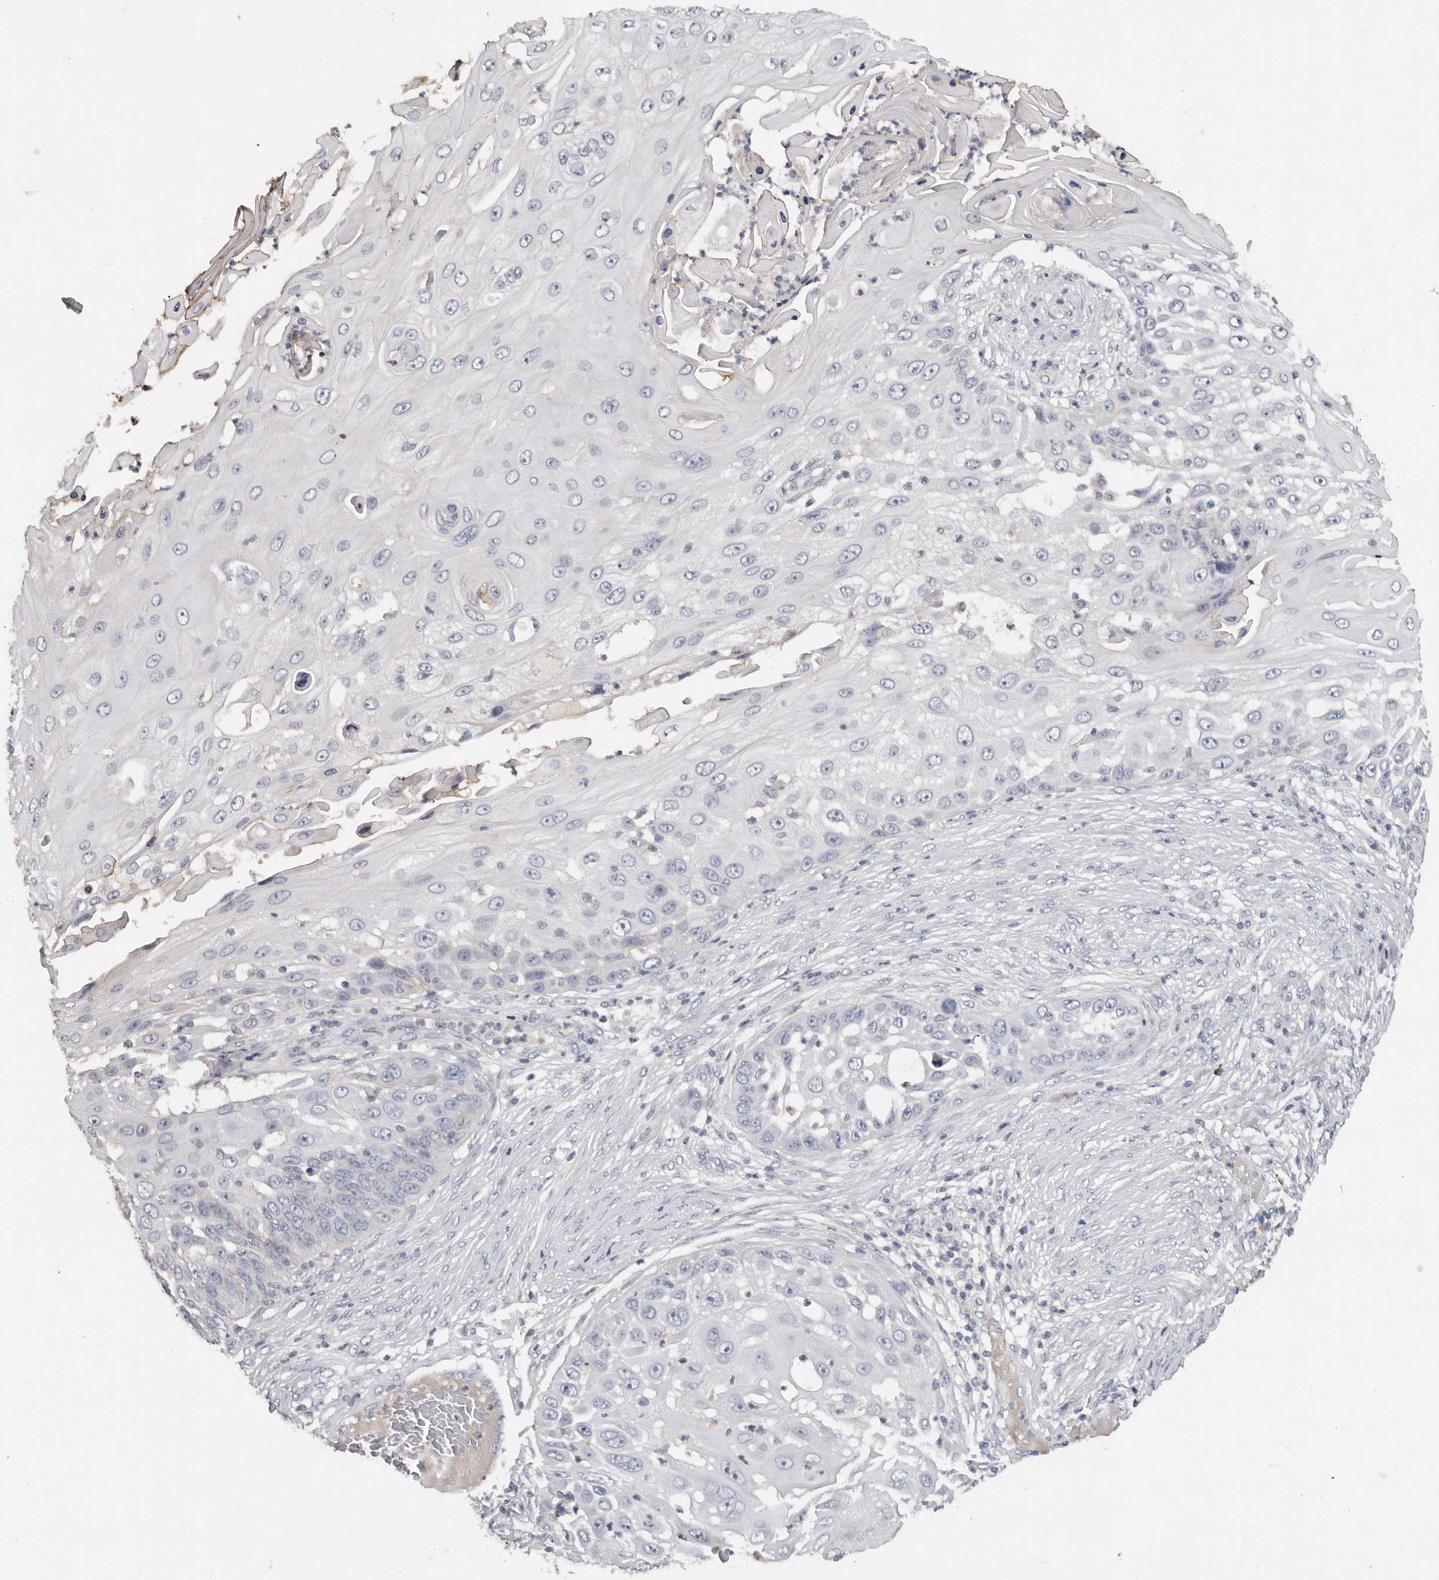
{"staining": {"intensity": "negative", "quantity": "none", "location": "none"}, "tissue": "skin cancer", "cell_type": "Tumor cells", "image_type": "cancer", "snomed": [{"axis": "morphology", "description": "Squamous cell carcinoma, NOS"}, {"axis": "topography", "description": "Skin"}], "caption": "DAB (3,3'-diaminobenzidine) immunohistochemical staining of skin cancer (squamous cell carcinoma) reveals no significant expression in tumor cells.", "gene": "WDTC1", "patient": {"sex": "female", "age": 44}}